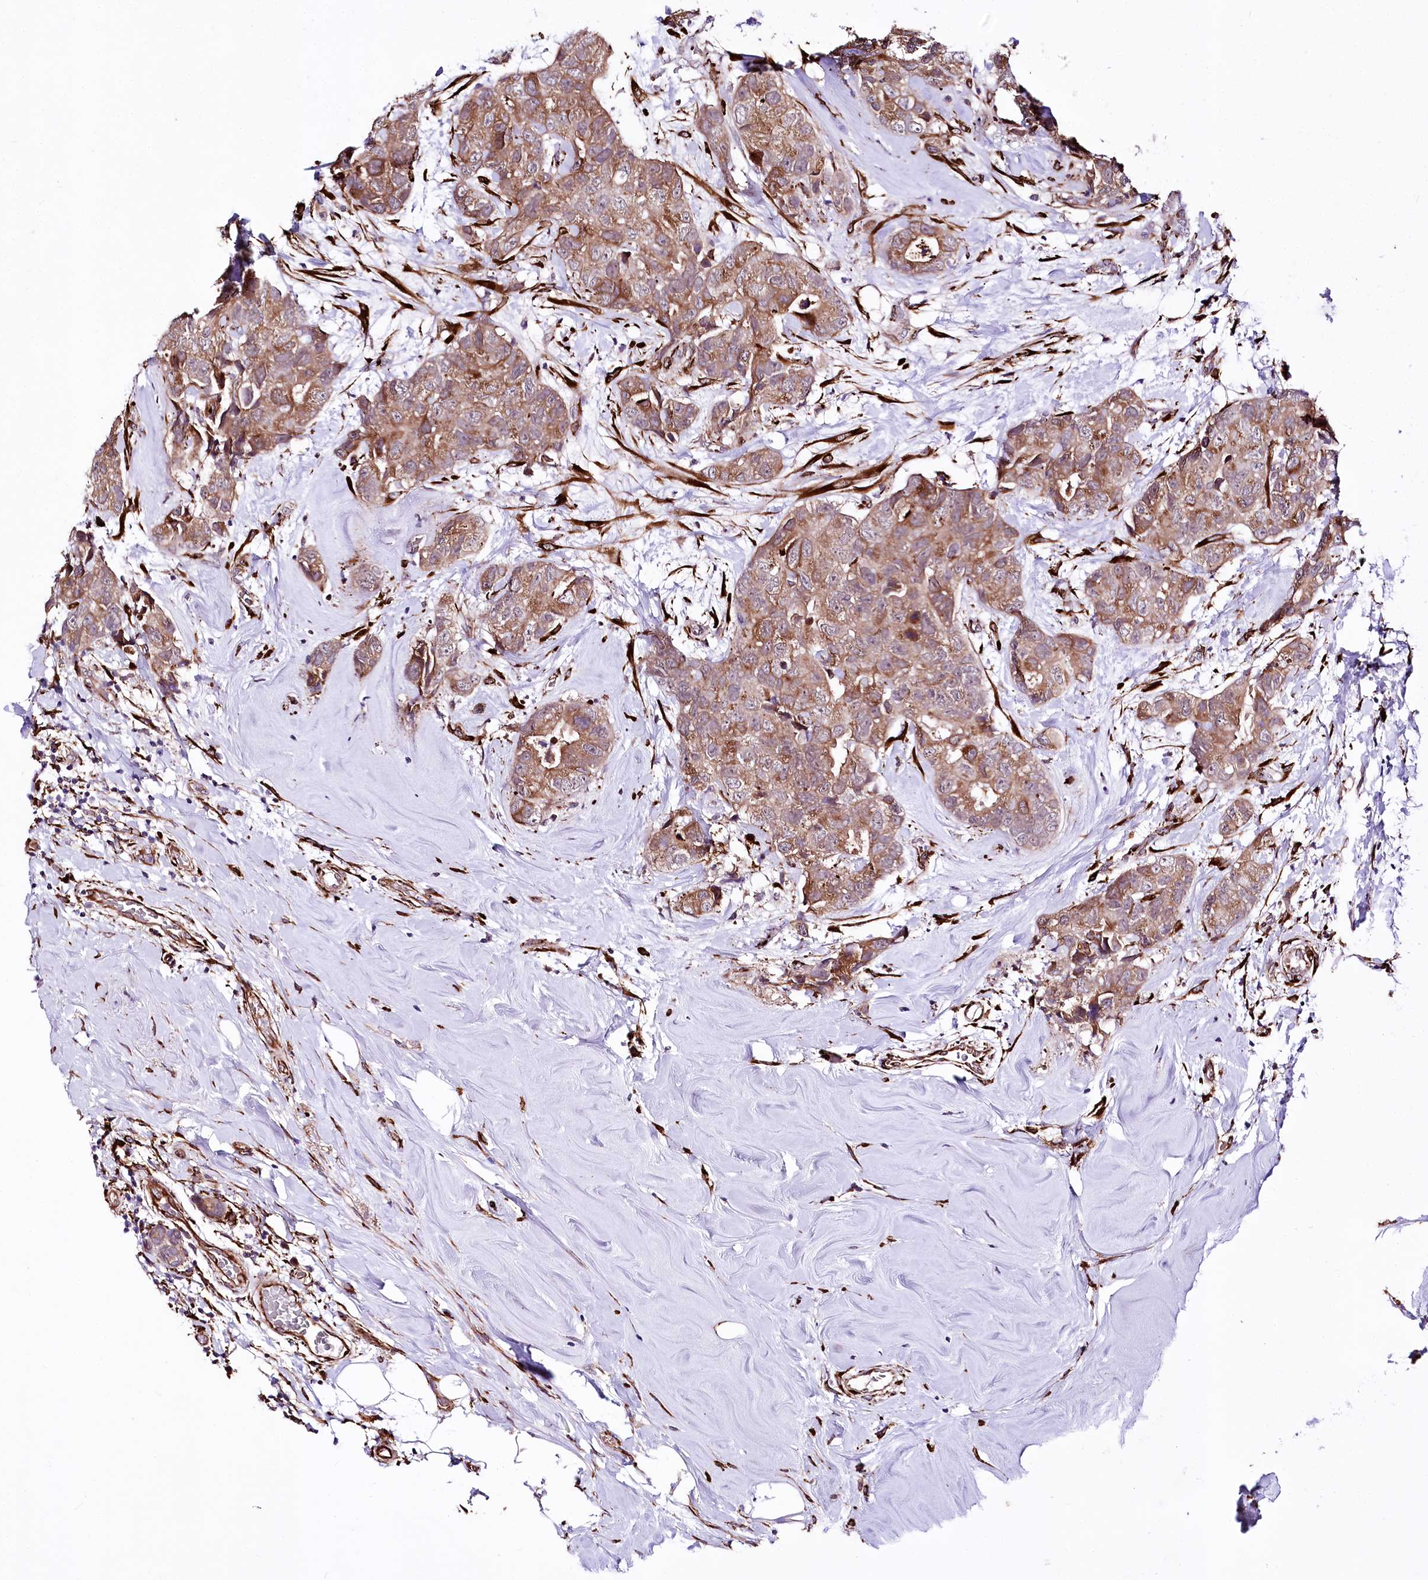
{"staining": {"intensity": "moderate", "quantity": ">75%", "location": "cytoplasmic/membranous"}, "tissue": "breast cancer", "cell_type": "Tumor cells", "image_type": "cancer", "snomed": [{"axis": "morphology", "description": "Duct carcinoma"}, {"axis": "topography", "description": "Breast"}], "caption": "This micrograph displays IHC staining of breast cancer, with medium moderate cytoplasmic/membranous expression in about >75% of tumor cells.", "gene": "WWC1", "patient": {"sex": "female", "age": 62}}